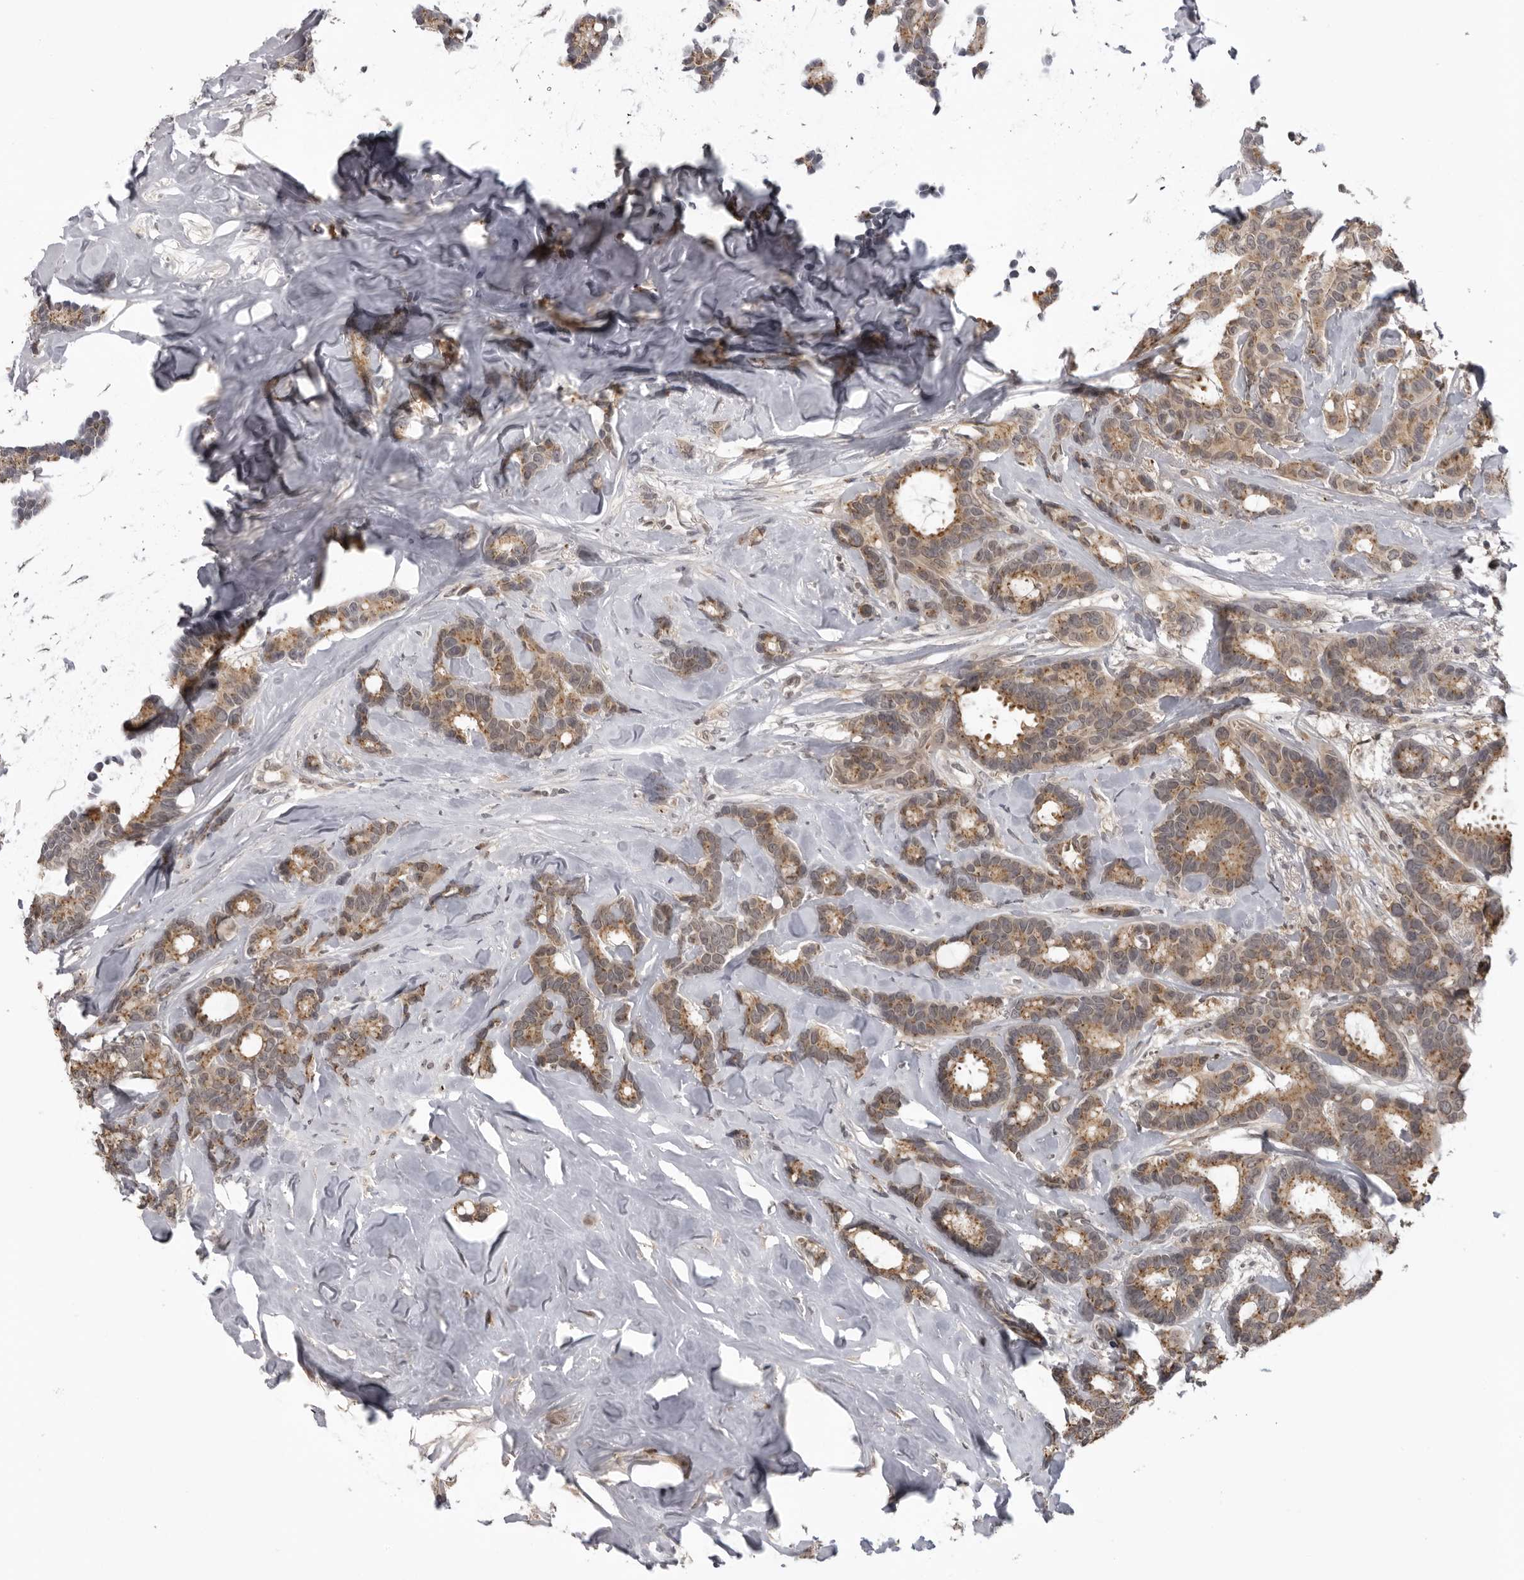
{"staining": {"intensity": "moderate", "quantity": ">75%", "location": "cytoplasmic/membranous"}, "tissue": "breast cancer", "cell_type": "Tumor cells", "image_type": "cancer", "snomed": [{"axis": "morphology", "description": "Duct carcinoma"}, {"axis": "topography", "description": "Breast"}], "caption": "This micrograph exhibits immunohistochemistry staining of breast intraductal carcinoma, with medium moderate cytoplasmic/membranous positivity in approximately >75% of tumor cells.", "gene": "PDCL3", "patient": {"sex": "female", "age": 87}}